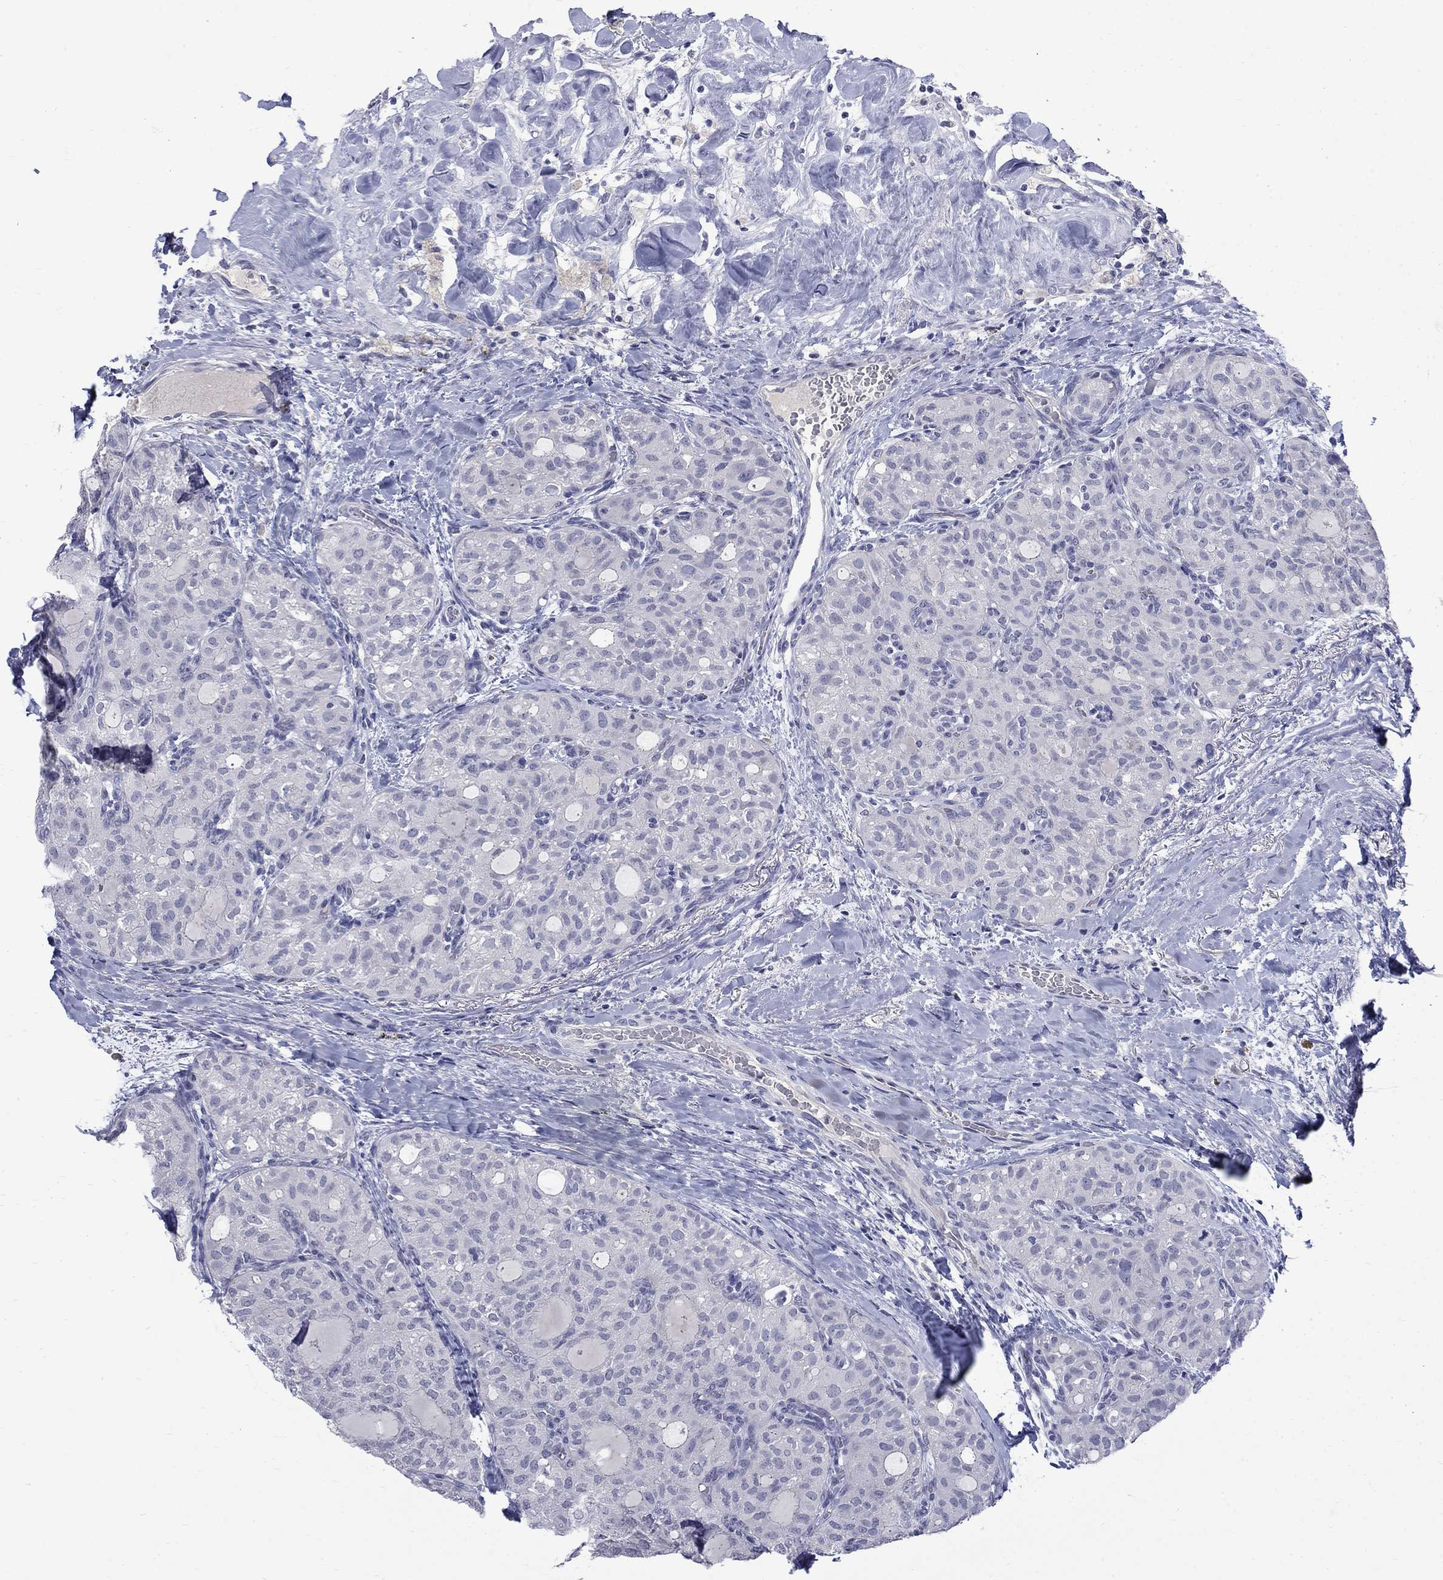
{"staining": {"intensity": "negative", "quantity": "none", "location": "none"}, "tissue": "thyroid cancer", "cell_type": "Tumor cells", "image_type": "cancer", "snomed": [{"axis": "morphology", "description": "Follicular adenoma carcinoma, NOS"}, {"axis": "topography", "description": "Thyroid gland"}], "caption": "Thyroid cancer (follicular adenoma carcinoma) was stained to show a protein in brown. There is no significant positivity in tumor cells.", "gene": "CTNND2", "patient": {"sex": "male", "age": 75}}